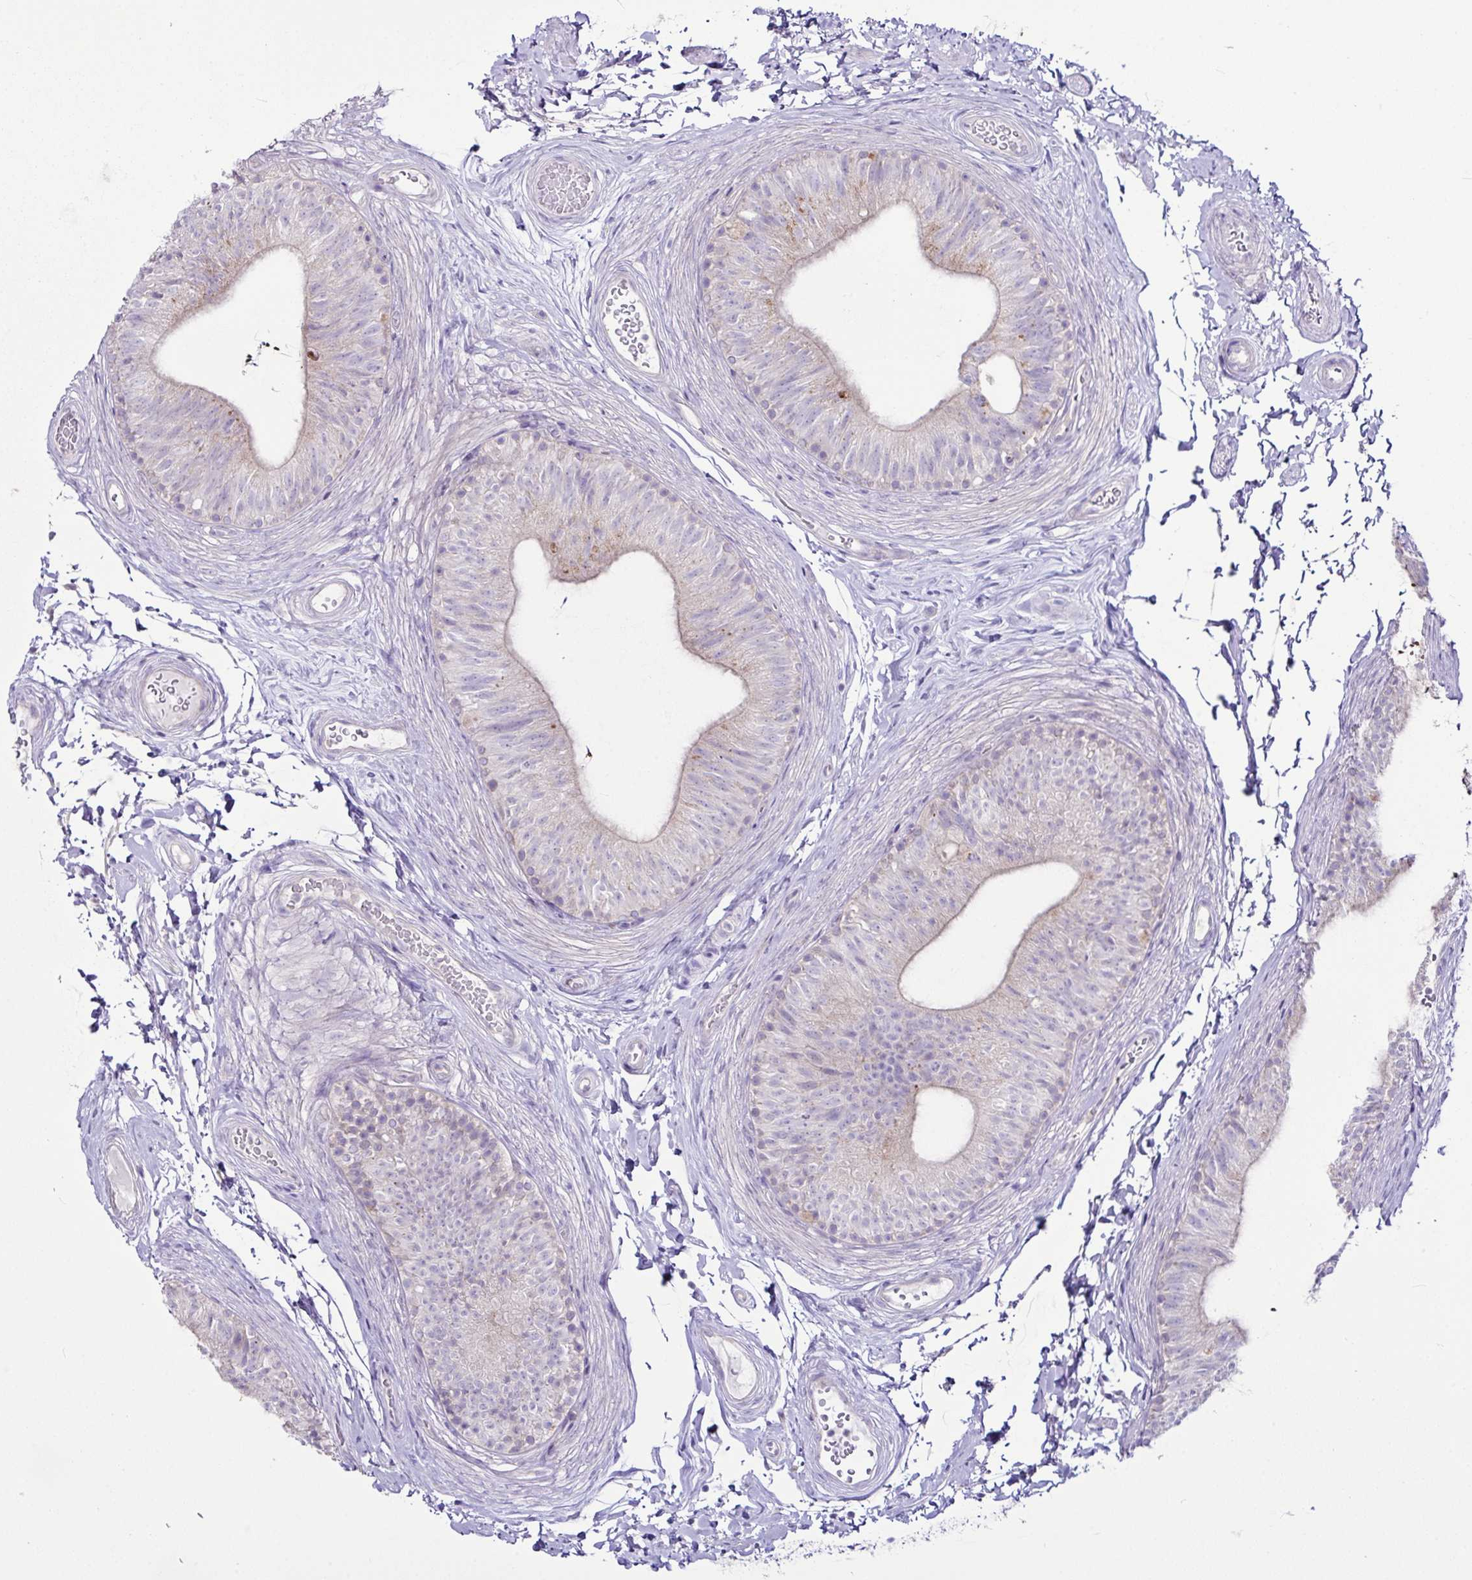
{"staining": {"intensity": "weak", "quantity": "25%-75%", "location": "cytoplasmic/membranous"}, "tissue": "epididymis", "cell_type": "Glandular cells", "image_type": "normal", "snomed": [{"axis": "morphology", "description": "Normal tissue, NOS"}, {"axis": "topography", "description": "Epididymis, spermatic cord, NOS"}, {"axis": "topography", "description": "Epididymis"}, {"axis": "topography", "description": "Peripheral nerve tissue"}], "caption": "Immunohistochemistry (IHC) micrograph of benign human epididymis stained for a protein (brown), which reveals low levels of weak cytoplasmic/membranous expression in about 25%-75% of glandular cells.", "gene": "D2HGDH", "patient": {"sex": "male", "age": 29}}